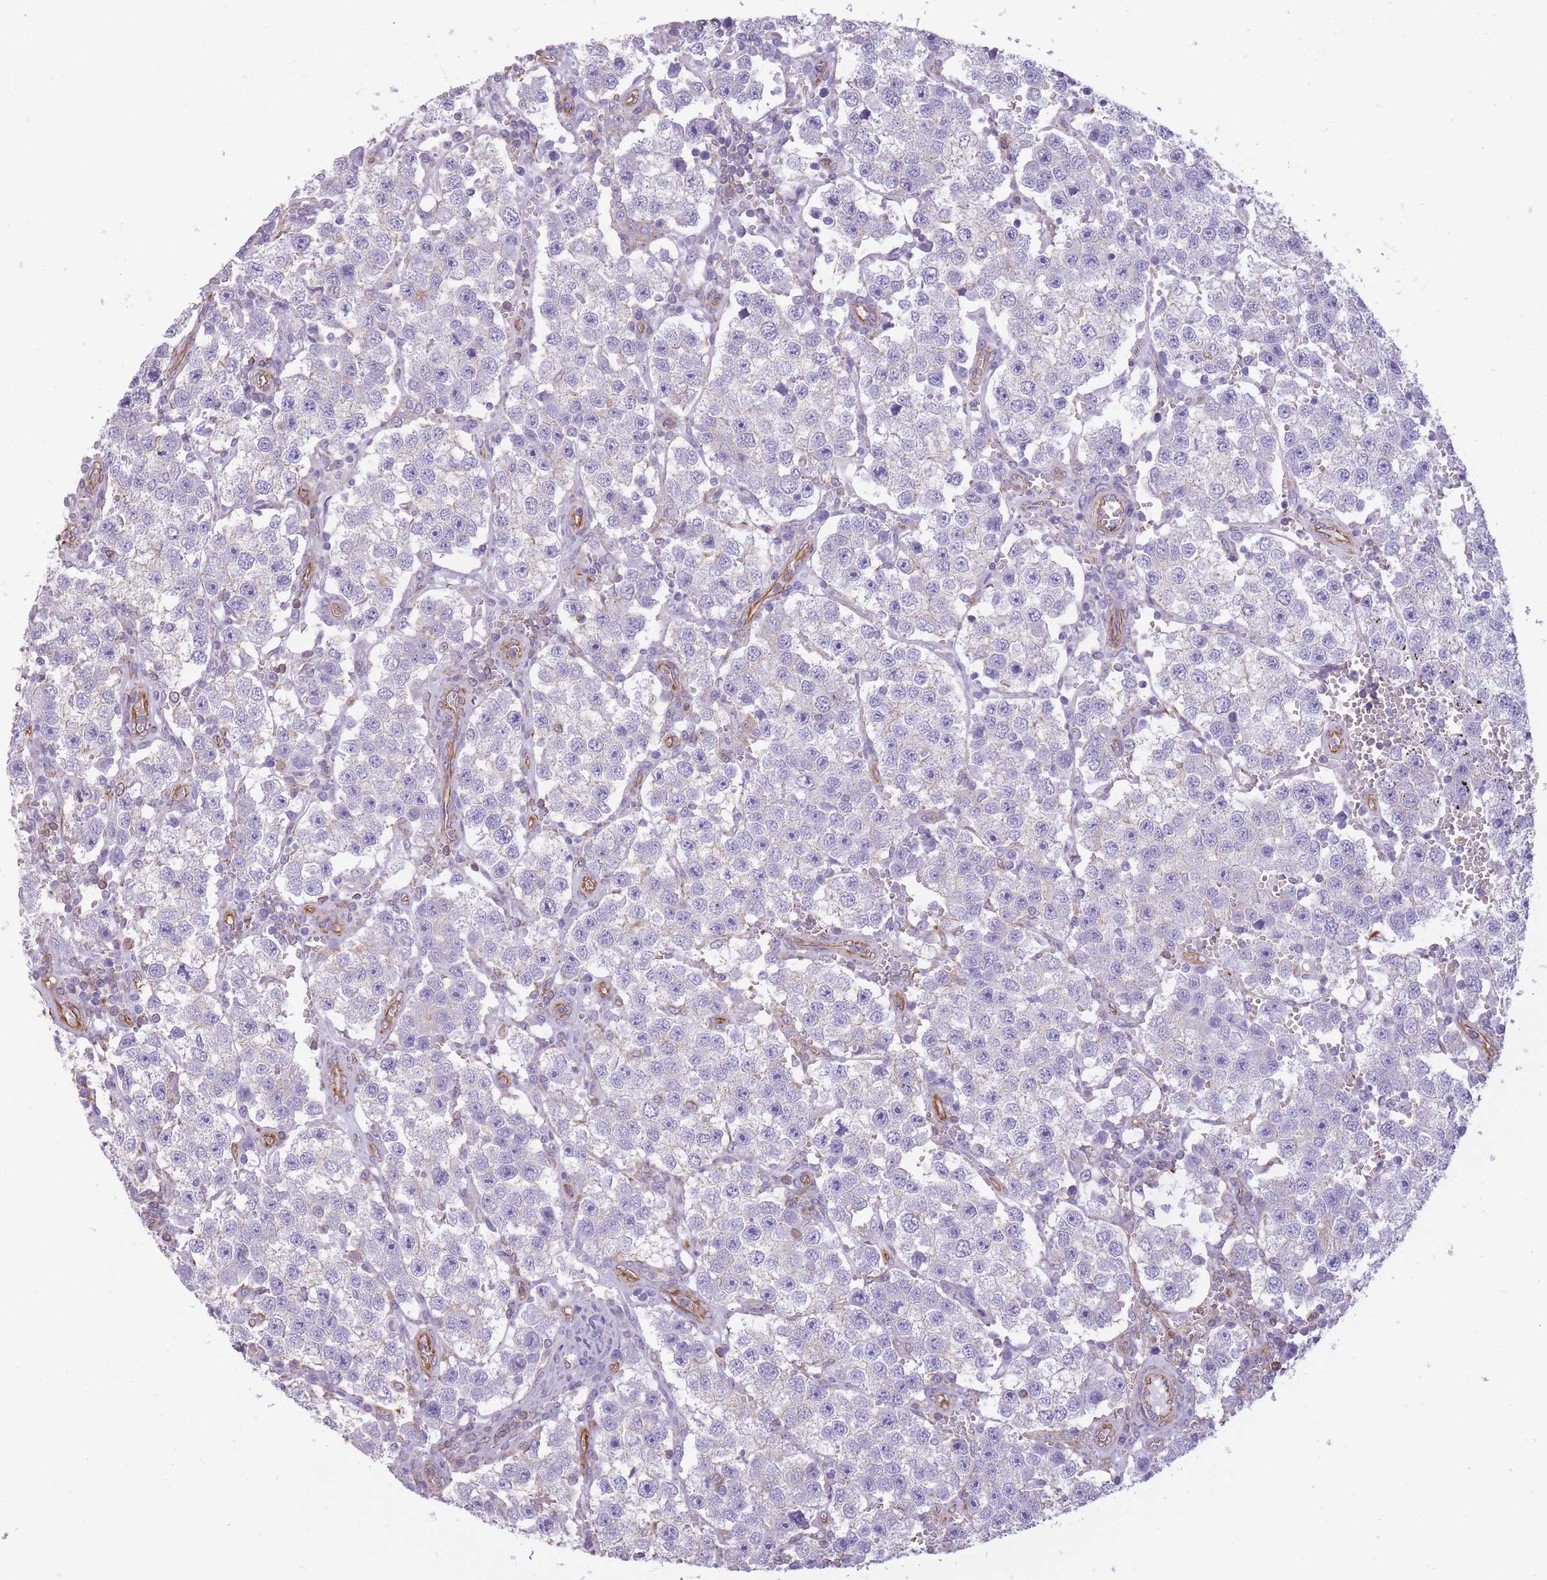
{"staining": {"intensity": "negative", "quantity": "none", "location": "none"}, "tissue": "testis cancer", "cell_type": "Tumor cells", "image_type": "cancer", "snomed": [{"axis": "morphology", "description": "Seminoma, NOS"}, {"axis": "topography", "description": "Testis"}], "caption": "Seminoma (testis) stained for a protein using IHC reveals no staining tumor cells.", "gene": "ADD1", "patient": {"sex": "male", "age": 37}}